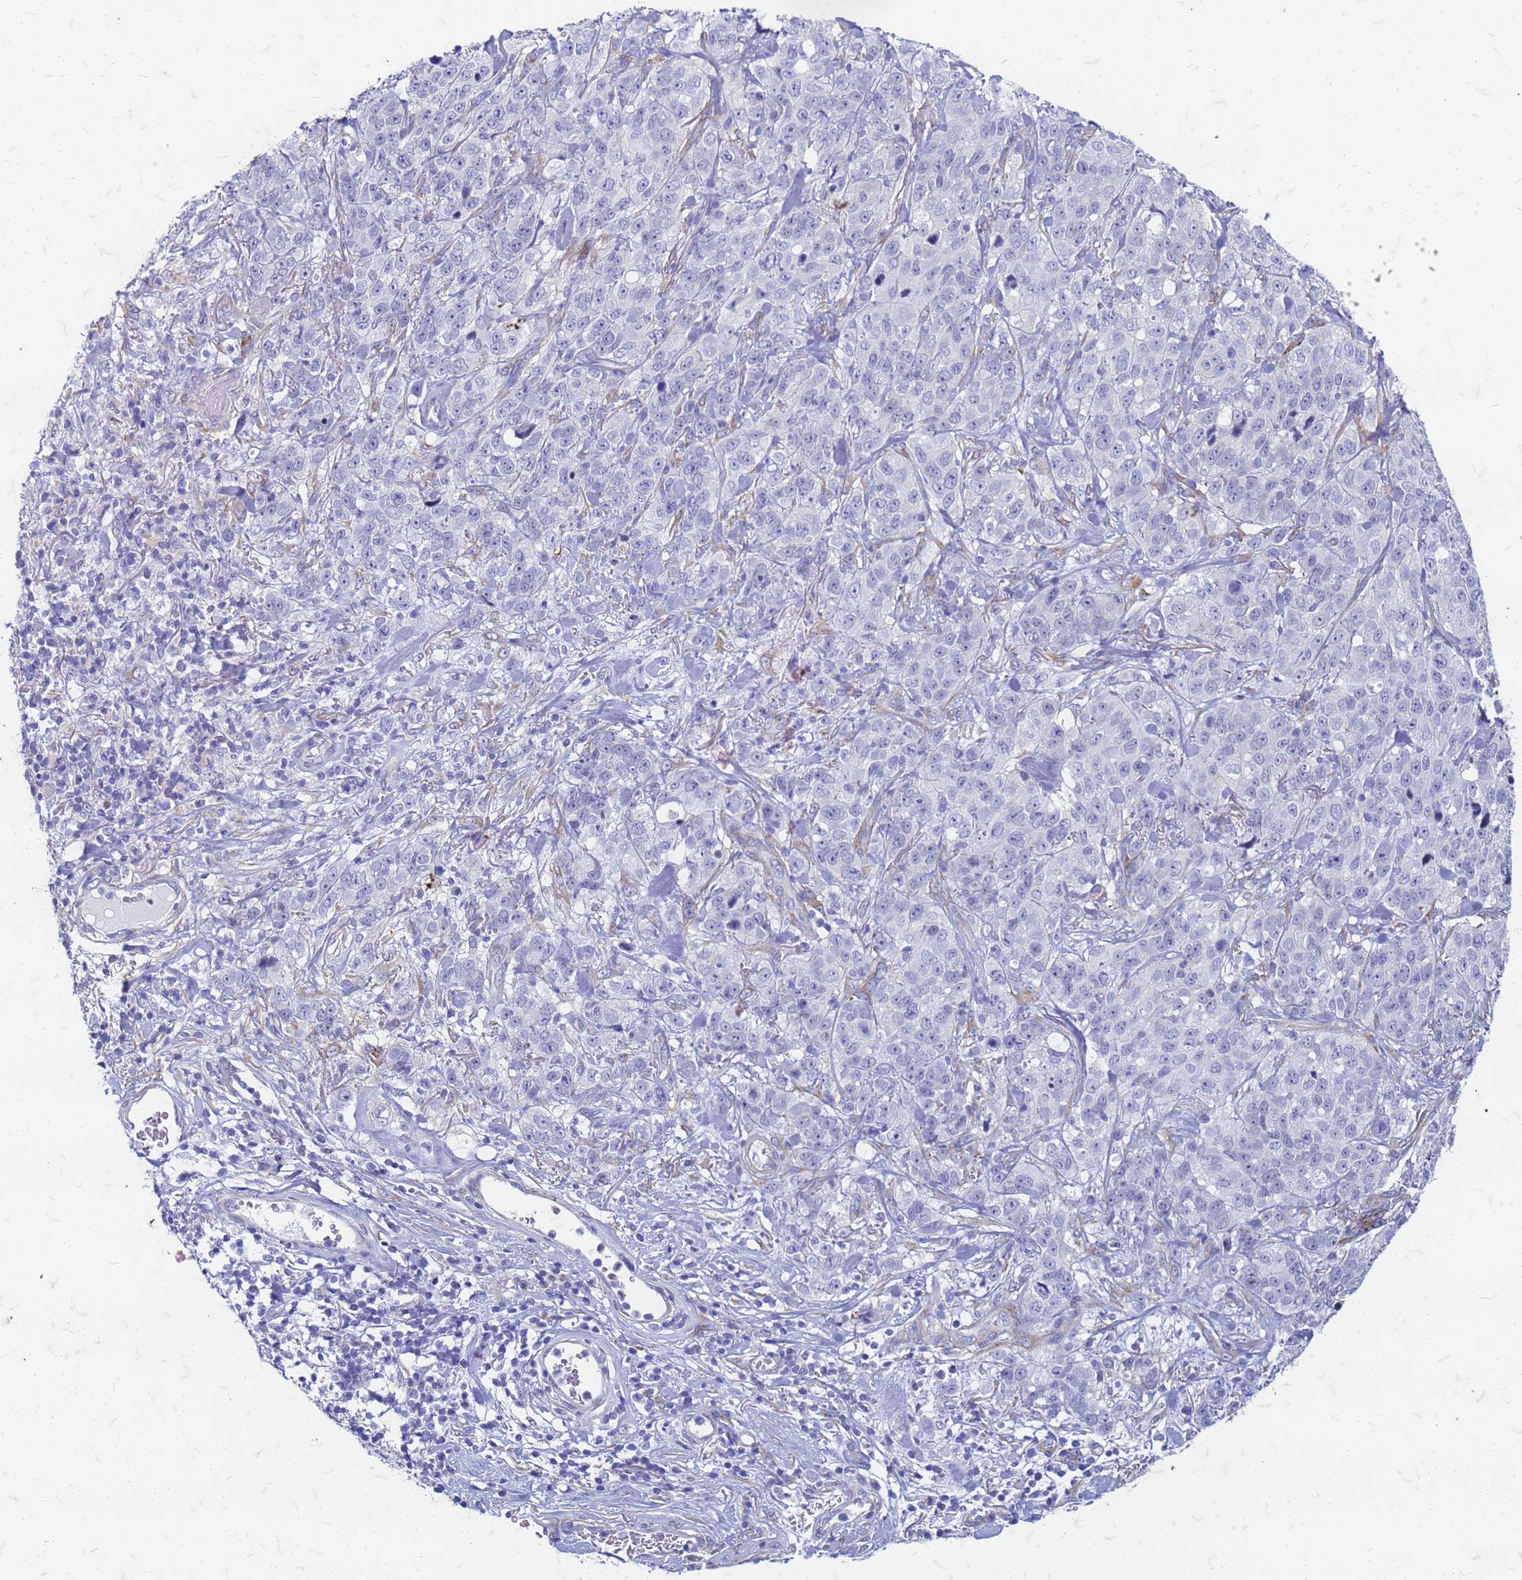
{"staining": {"intensity": "negative", "quantity": "none", "location": "none"}, "tissue": "stomach cancer", "cell_type": "Tumor cells", "image_type": "cancer", "snomed": [{"axis": "morphology", "description": "Adenocarcinoma, NOS"}, {"axis": "topography", "description": "Stomach"}], "caption": "This is an immunohistochemistry photomicrograph of human stomach cancer. There is no staining in tumor cells.", "gene": "TRIM64B", "patient": {"sex": "male", "age": 48}}